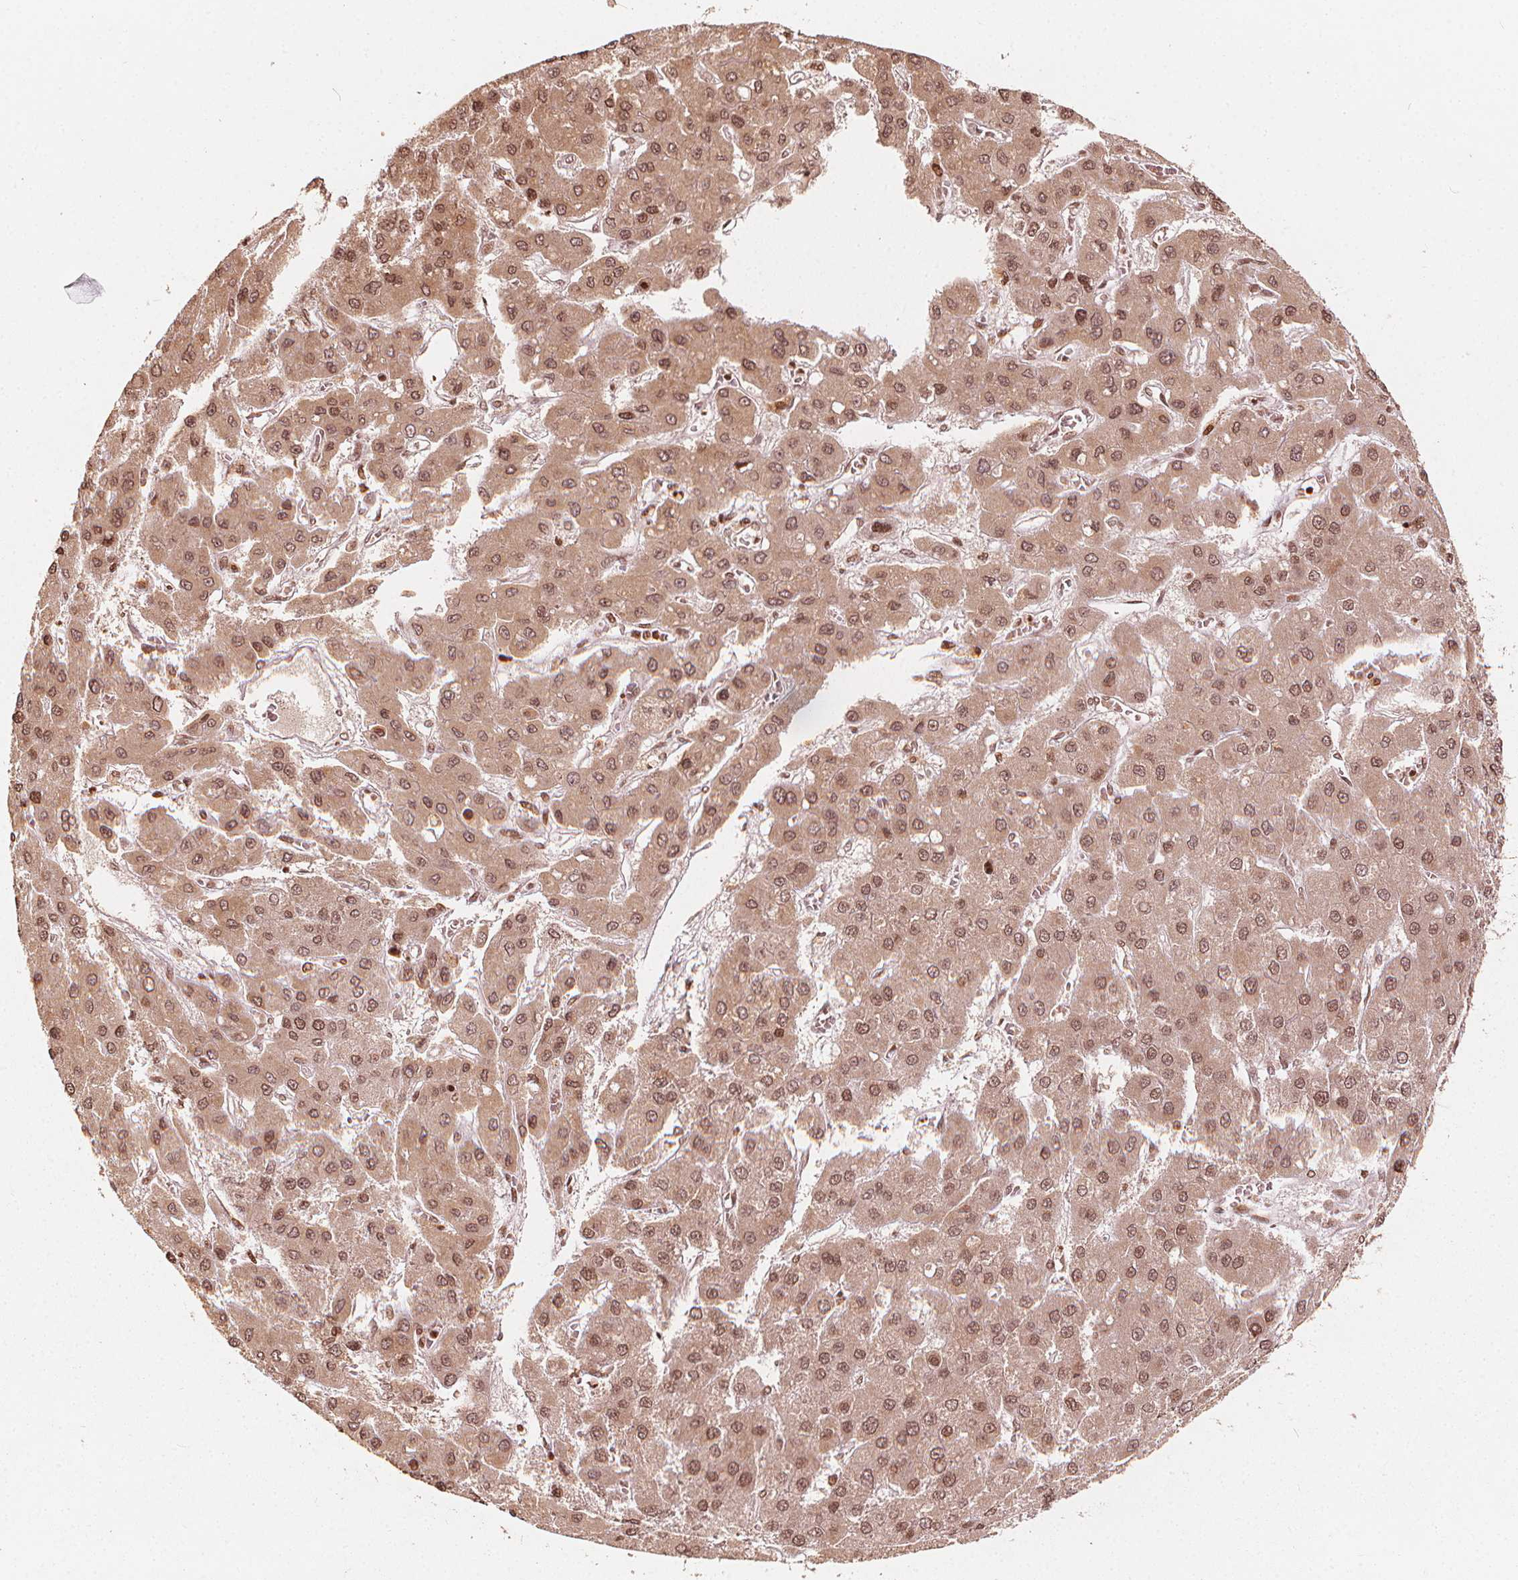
{"staining": {"intensity": "moderate", "quantity": ">75%", "location": "nuclear"}, "tissue": "liver cancer", "cell_type": "Tumor cells", "image_type": "cancer", "snomed": [{"axis": "morphology", "description": "Carcinoma, Hepatocellular, NOS"}, {"axis": "topography", "description": "Liver"}], "caption": "Immunohistochemical staining of liver cancer (hepatocellular carcinoma) shows moderate nuclear protein positivity in approximately >75% of tumor cells.", "gene": "H3C14", "patient": {"sex": "female", "age": 41}}